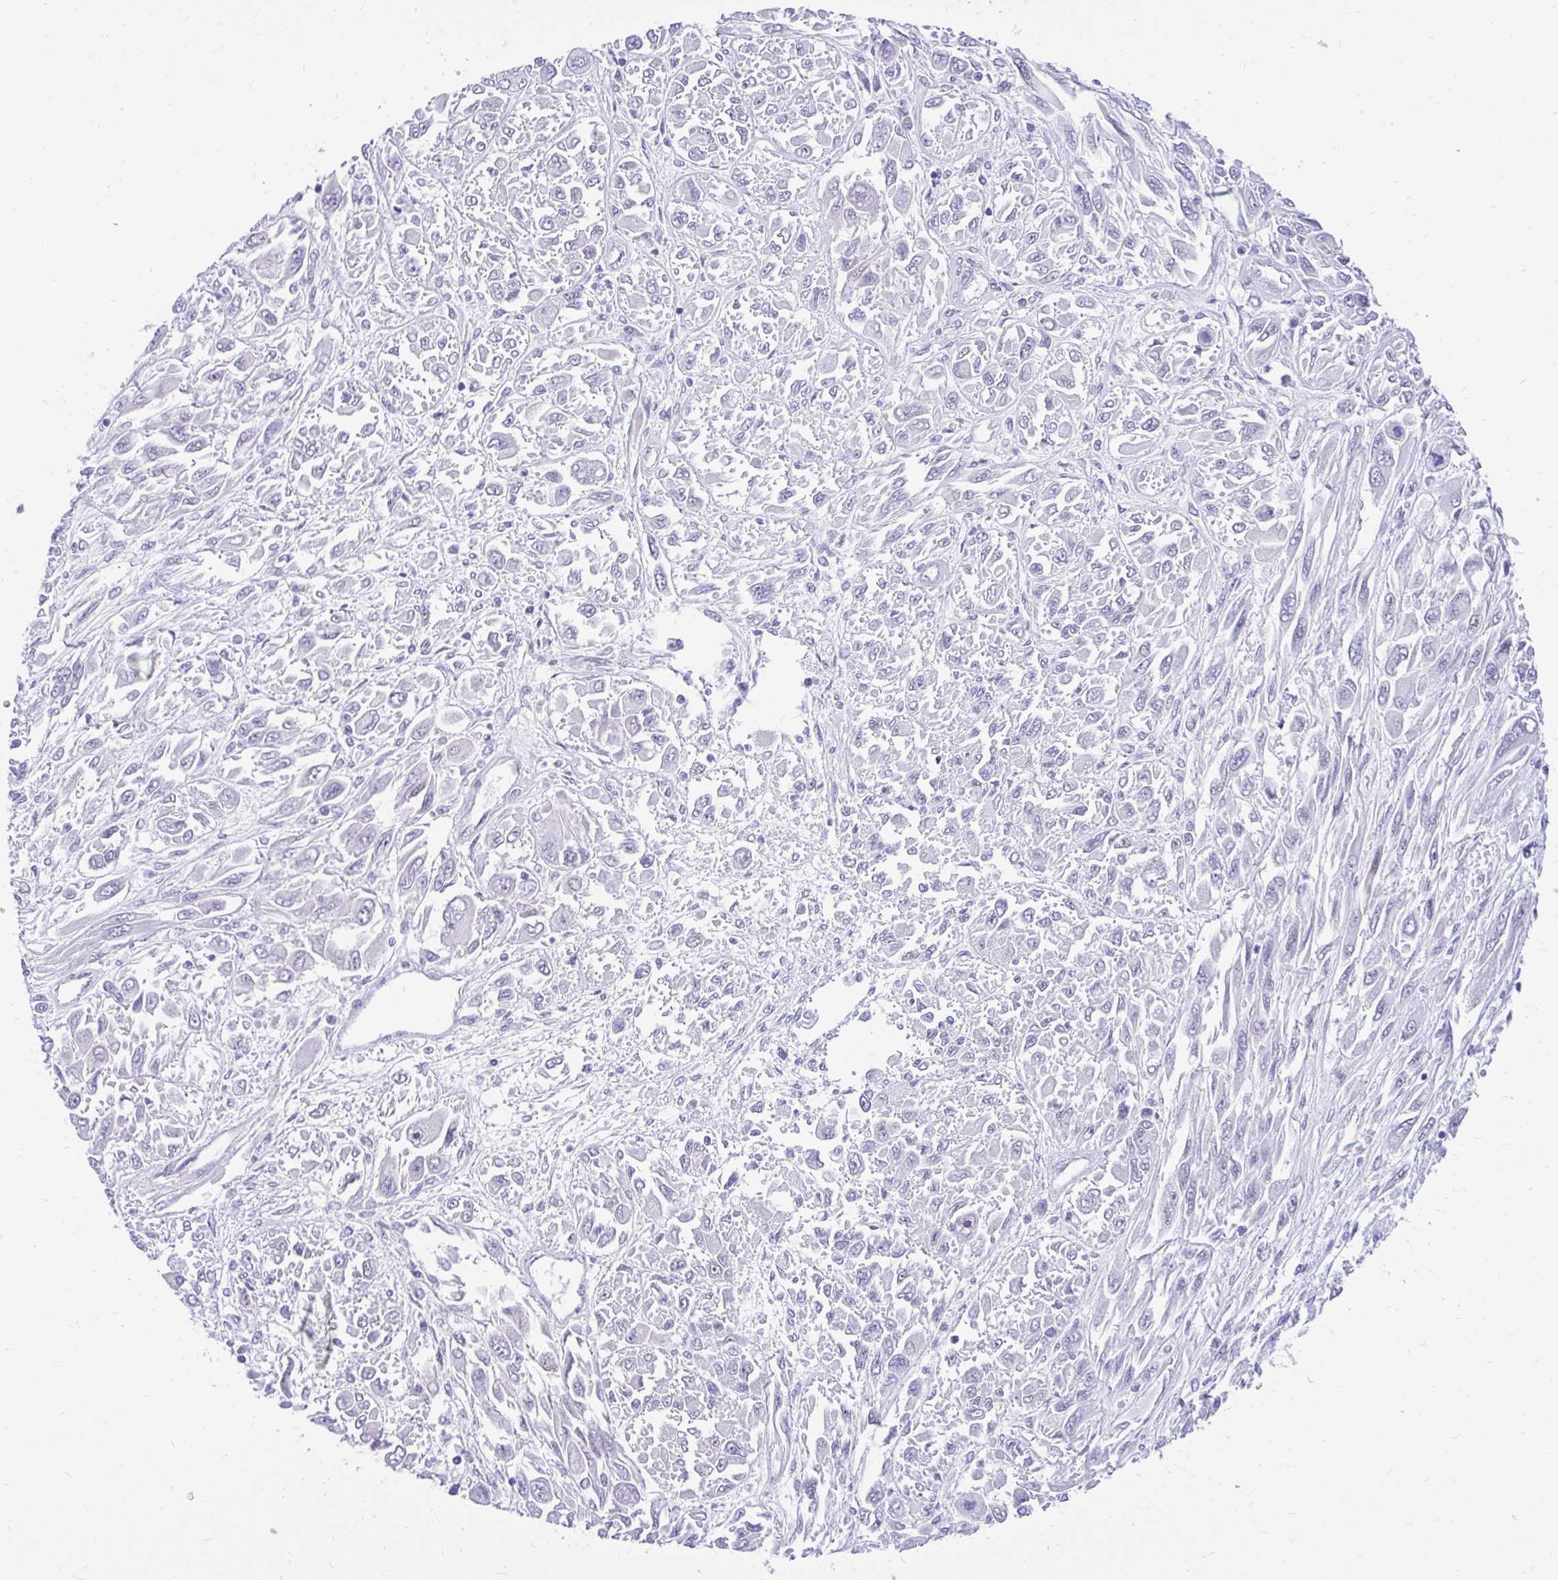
{"staining": {"intensity": "negative", "quantity": "none", "location": "none"}, "tissue": "melanoma", "cell_type": "Tumor cells", "image_type": "cancer", "snomed": [{"axis": "morphology", "description": "Malignant melanoma, NOS"}, {"axis": "topography", "description": "Skin"}], "caption": "There is no significant expression in tumor cells of malignant melanoma.", "gene": "GLB1L2", "patient": {"sex": "female", "age": 91}}